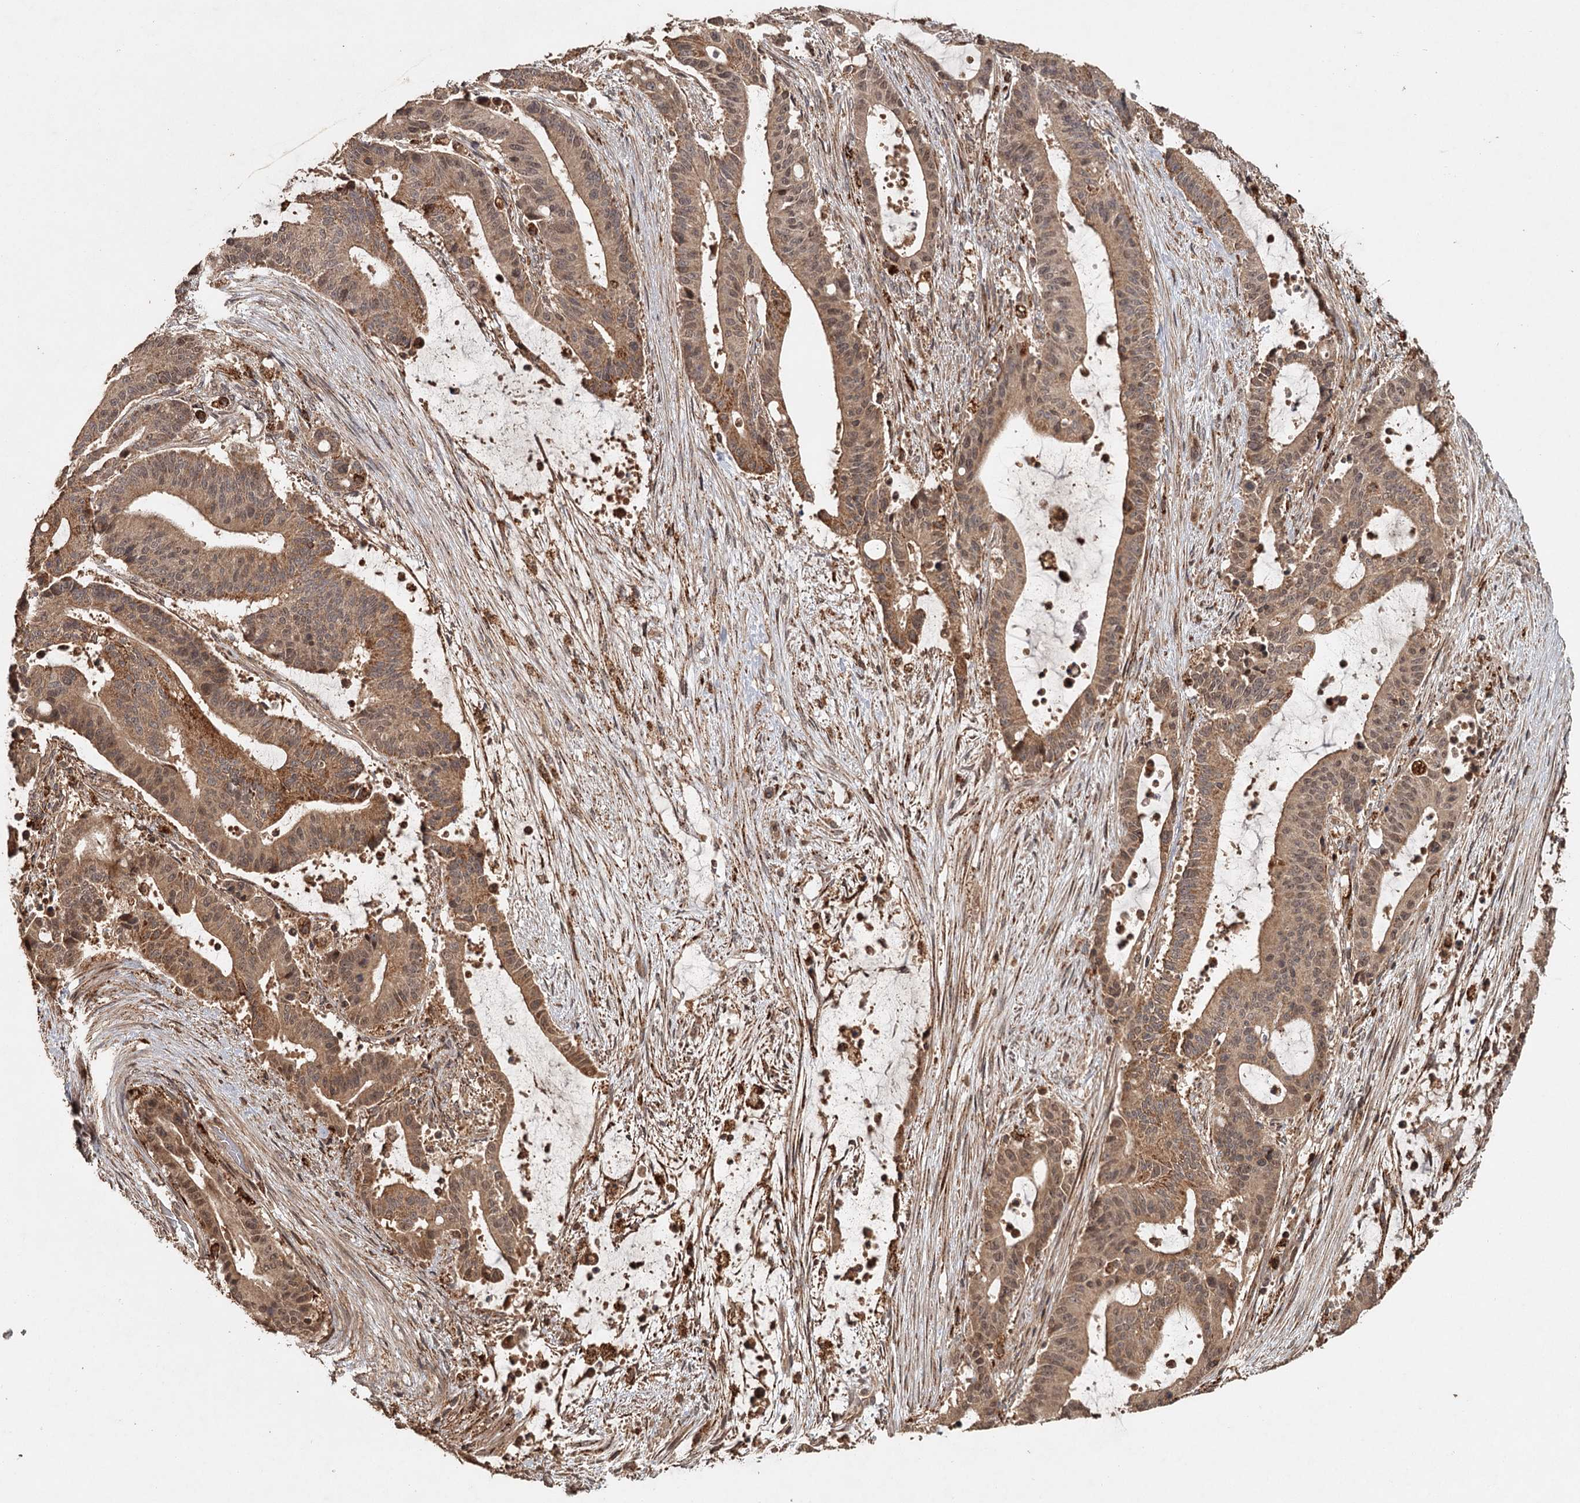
{"staining": {"intensity": "moderate", "quantity": ">75%", "location": "cytoplasmic/membranous,nuclear"}, "tissue": "liver cancer", "cell_type": "Tumor cells", "image_type": "cancer", "snomed": [{"axis": "morphology", "description": "Normal tissue, NOS"}, {"axis": "morphology", "description": "Cholangiocarcinoma"}, {"axis": "topography", "description": "Liver"}, {"axis": "topography", "description": "Peripheral nerve tissue"}], "caption": "Immunohistochemical staining of liver cancer (cholangiocarcinoma) displays medium levels of moderate cytoplasmic/membranous and nuclear positivity in approximately >75% of tumor cells.", "gene": "FAXC", "patient": {"sex": "female", "age": 73}}